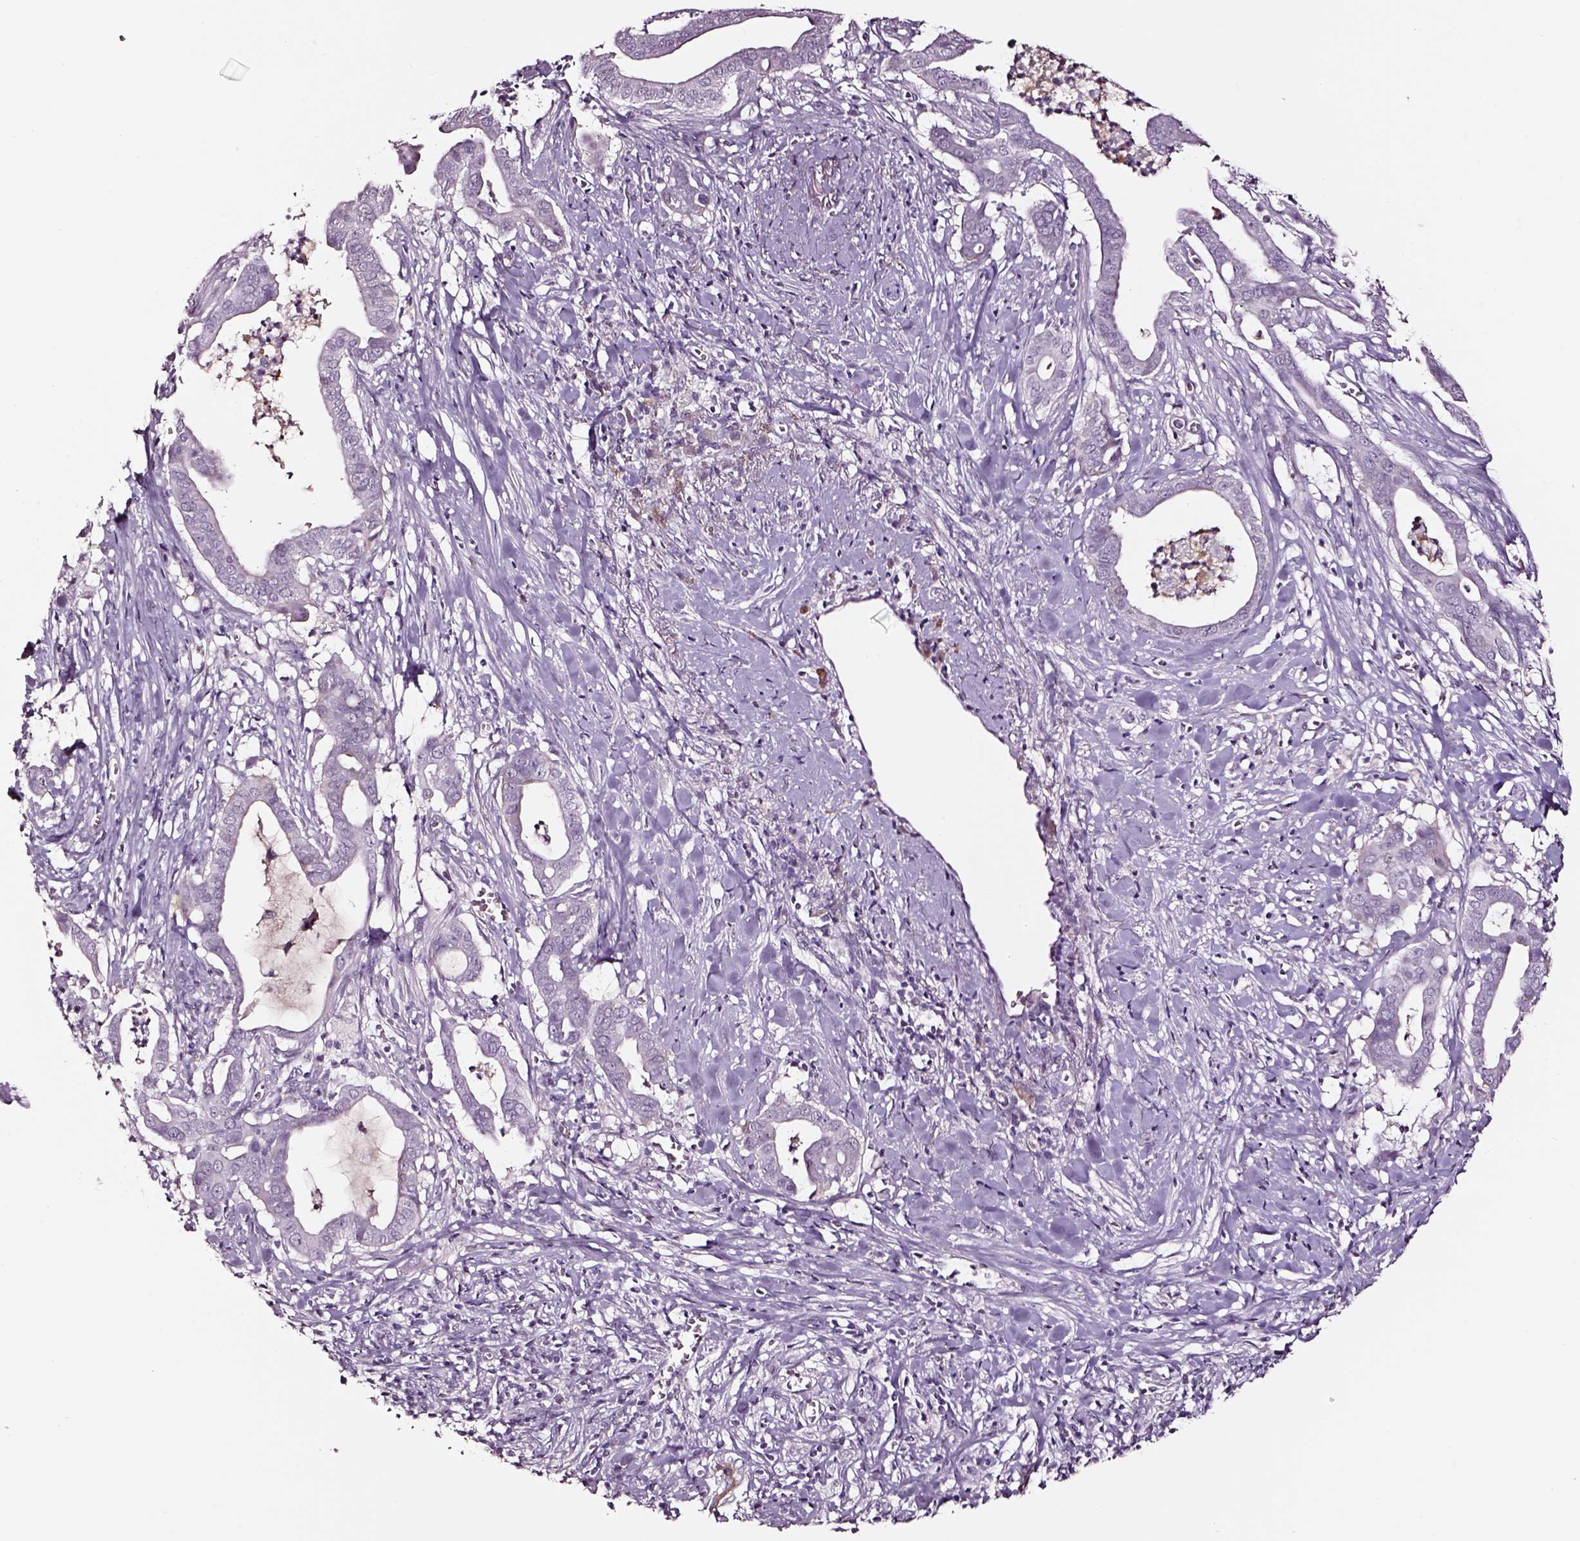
{"staining": {"intensity": "negative", "quantity": "none", "location": "none"}, "tissue": "pancreatic cancer", "cell_type": "Tumor cells", "image_type": "cancer", "snomed": [{"axis": "morphology", "description": "Adenocarcinoma, NOS"}, {"axis": "topography", "description": "Pancreas"}], "caption": "Immunohistochemical staining of human pancreatic cancer (adenocarcinoma) exhibits no significant positivity in tumor cells.", "gene": "SMIM17", "patient": {"sex": "male", "age": 61}}